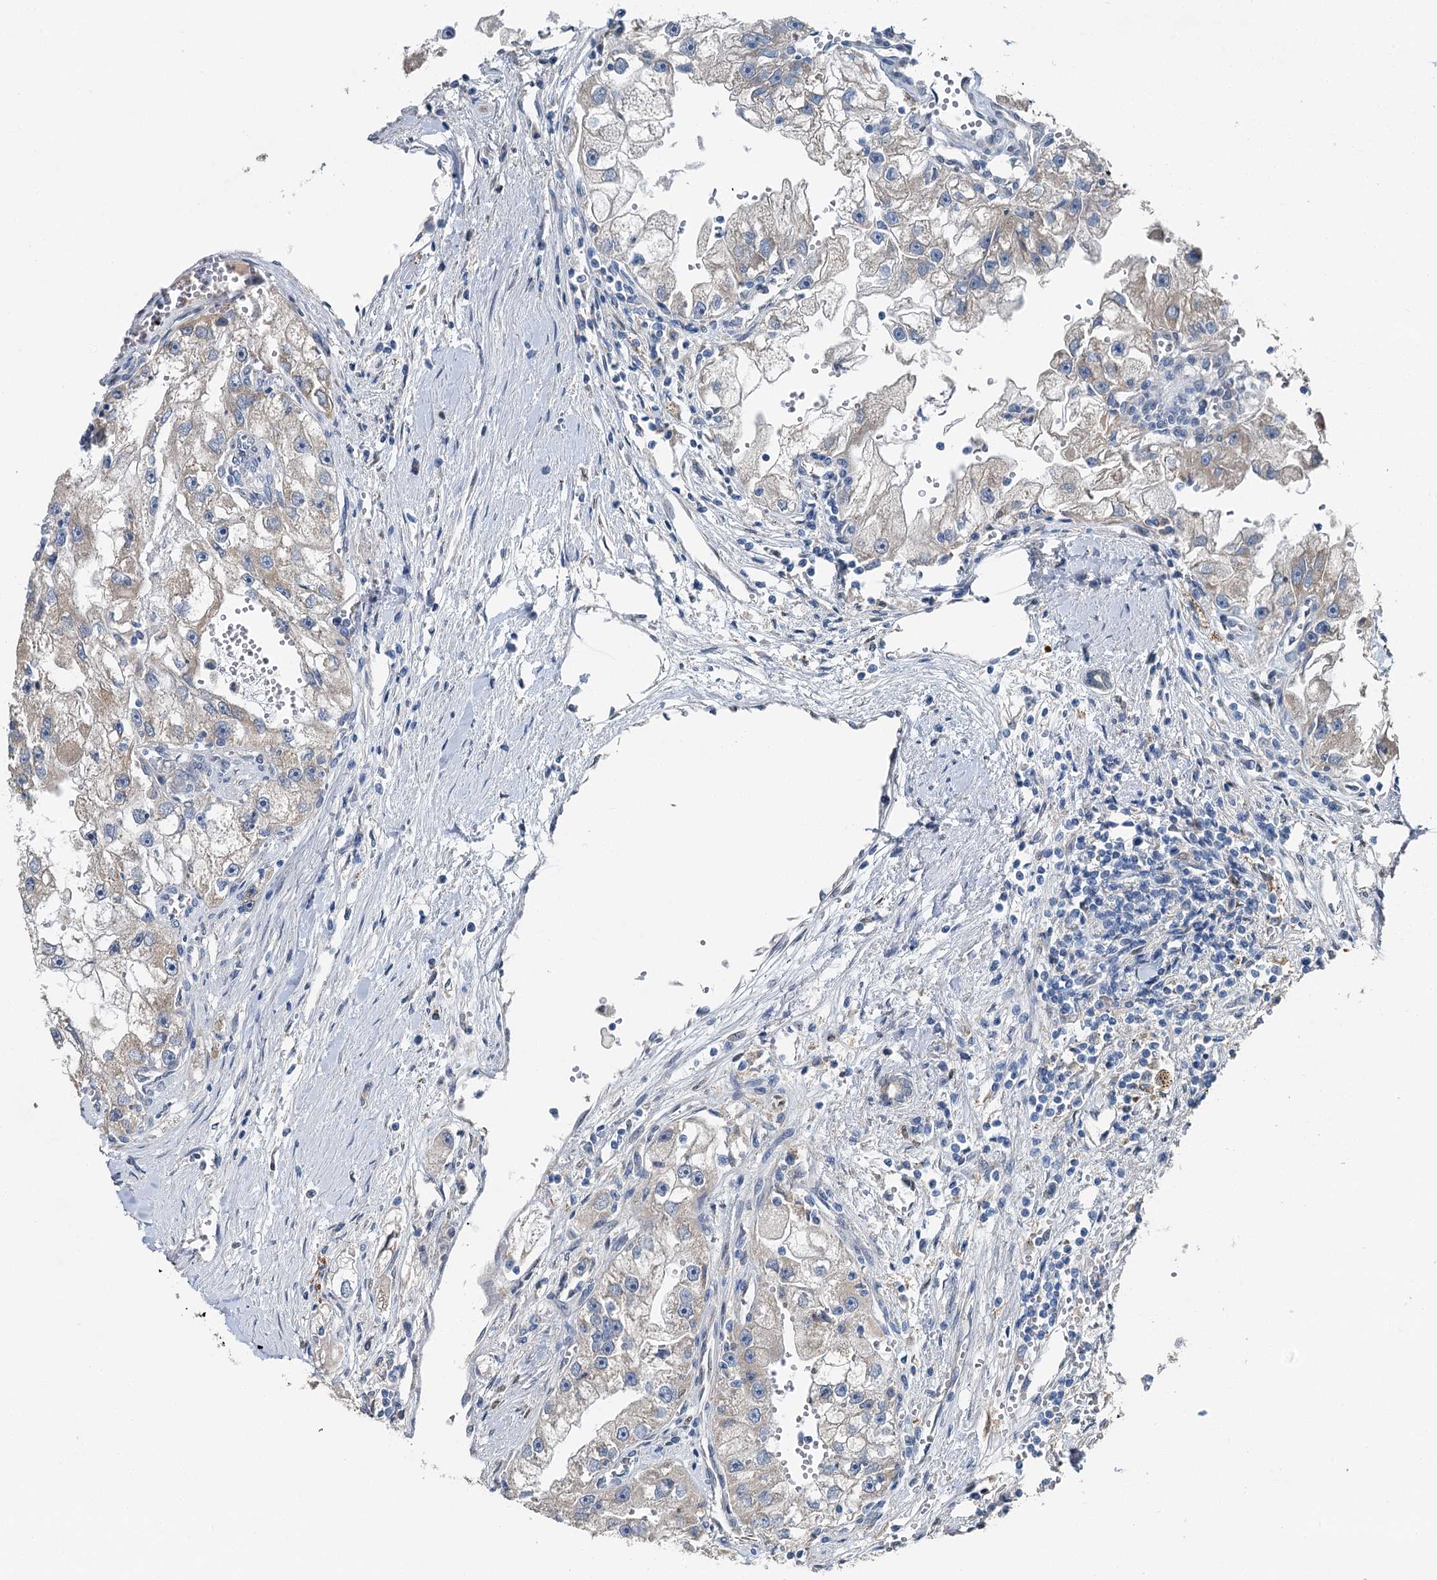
{"staining": {"intensity": "weak", "quantity": "<25%", "location": "cytoplasmic/membranous"}, "tissue": "renal cancer", "cell_type": "Tumor cells", "image_type": "cancer", "snomed": [{"axis": "morphology", "description": "Adenocarcinoma, NOS"}, {"axis": "topography", "description": "Kidney"}], "caption": "Adenocarcinoma (renal) was stained to show a protein in brown. There is no significant expression in tumor cells. (IHC, brightfield microscopy, high magnification).", "gene": "C6orf120", "patient": {"sex": "male", "age": 63}}